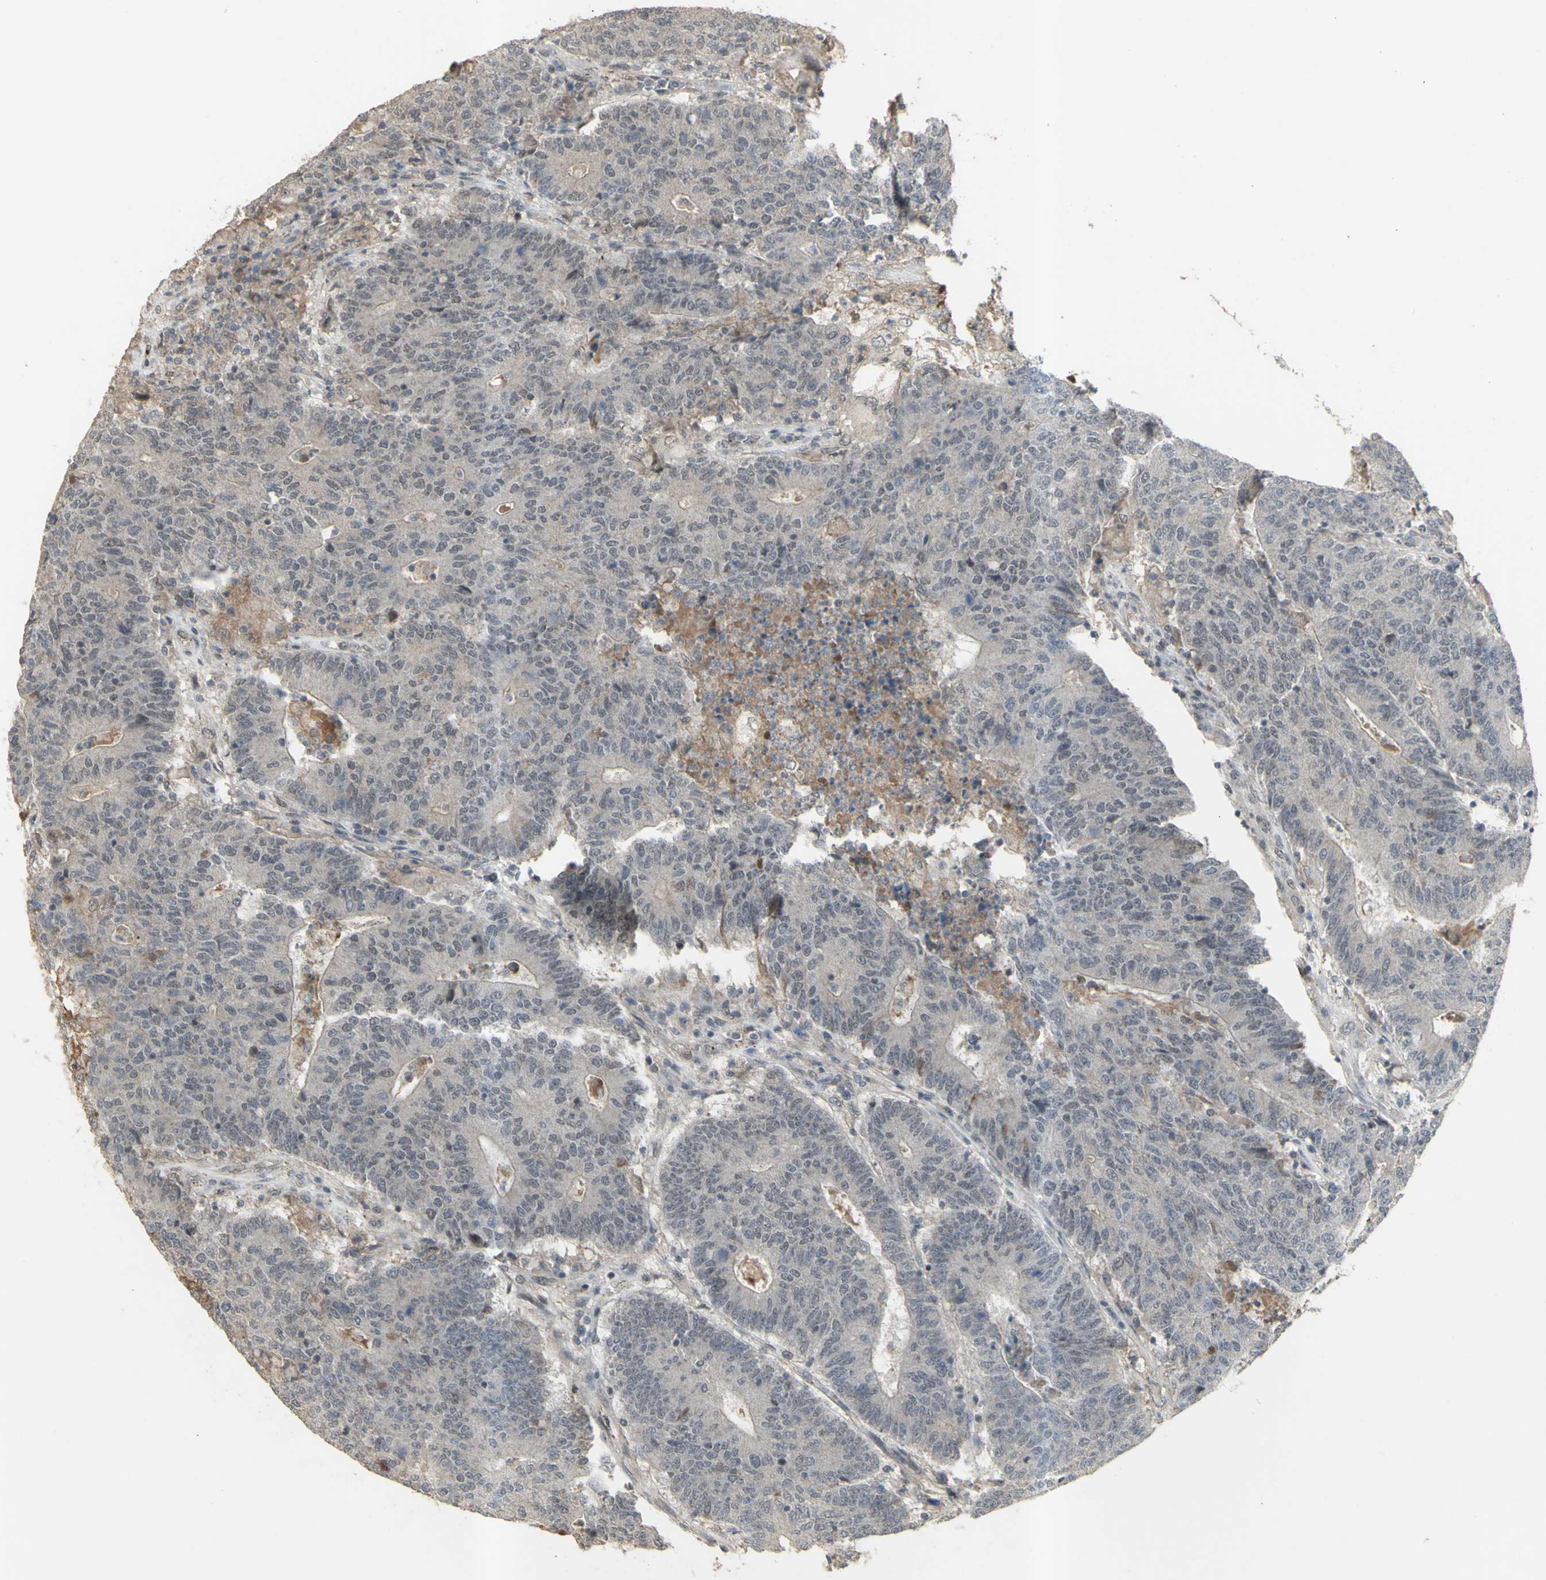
{"staining": {"intensity": "weak", "quantity": ">75%", "location": "cytoplasmic/membranous"}, "tissue": "colorectal cancer", "cell_type": "Tumor cells", "image_type": "cancer", "snomed": [{"axis": "morphology", "description": "Normal tissue, NOS"}, {"axis": "morphology", "description": "Adenocarcinoma, NOS"}, {"axis": "topography", "description": "Colon"}], "caption": "About >75% of tumor cells in colorectal adenocarcinoma exhibit weak cytoplasmic/membranous protein staining as visualized by brown immunohistochemical staining.", "gene": "ALOX12", "patient": {"sex": "female", "age": 75}}